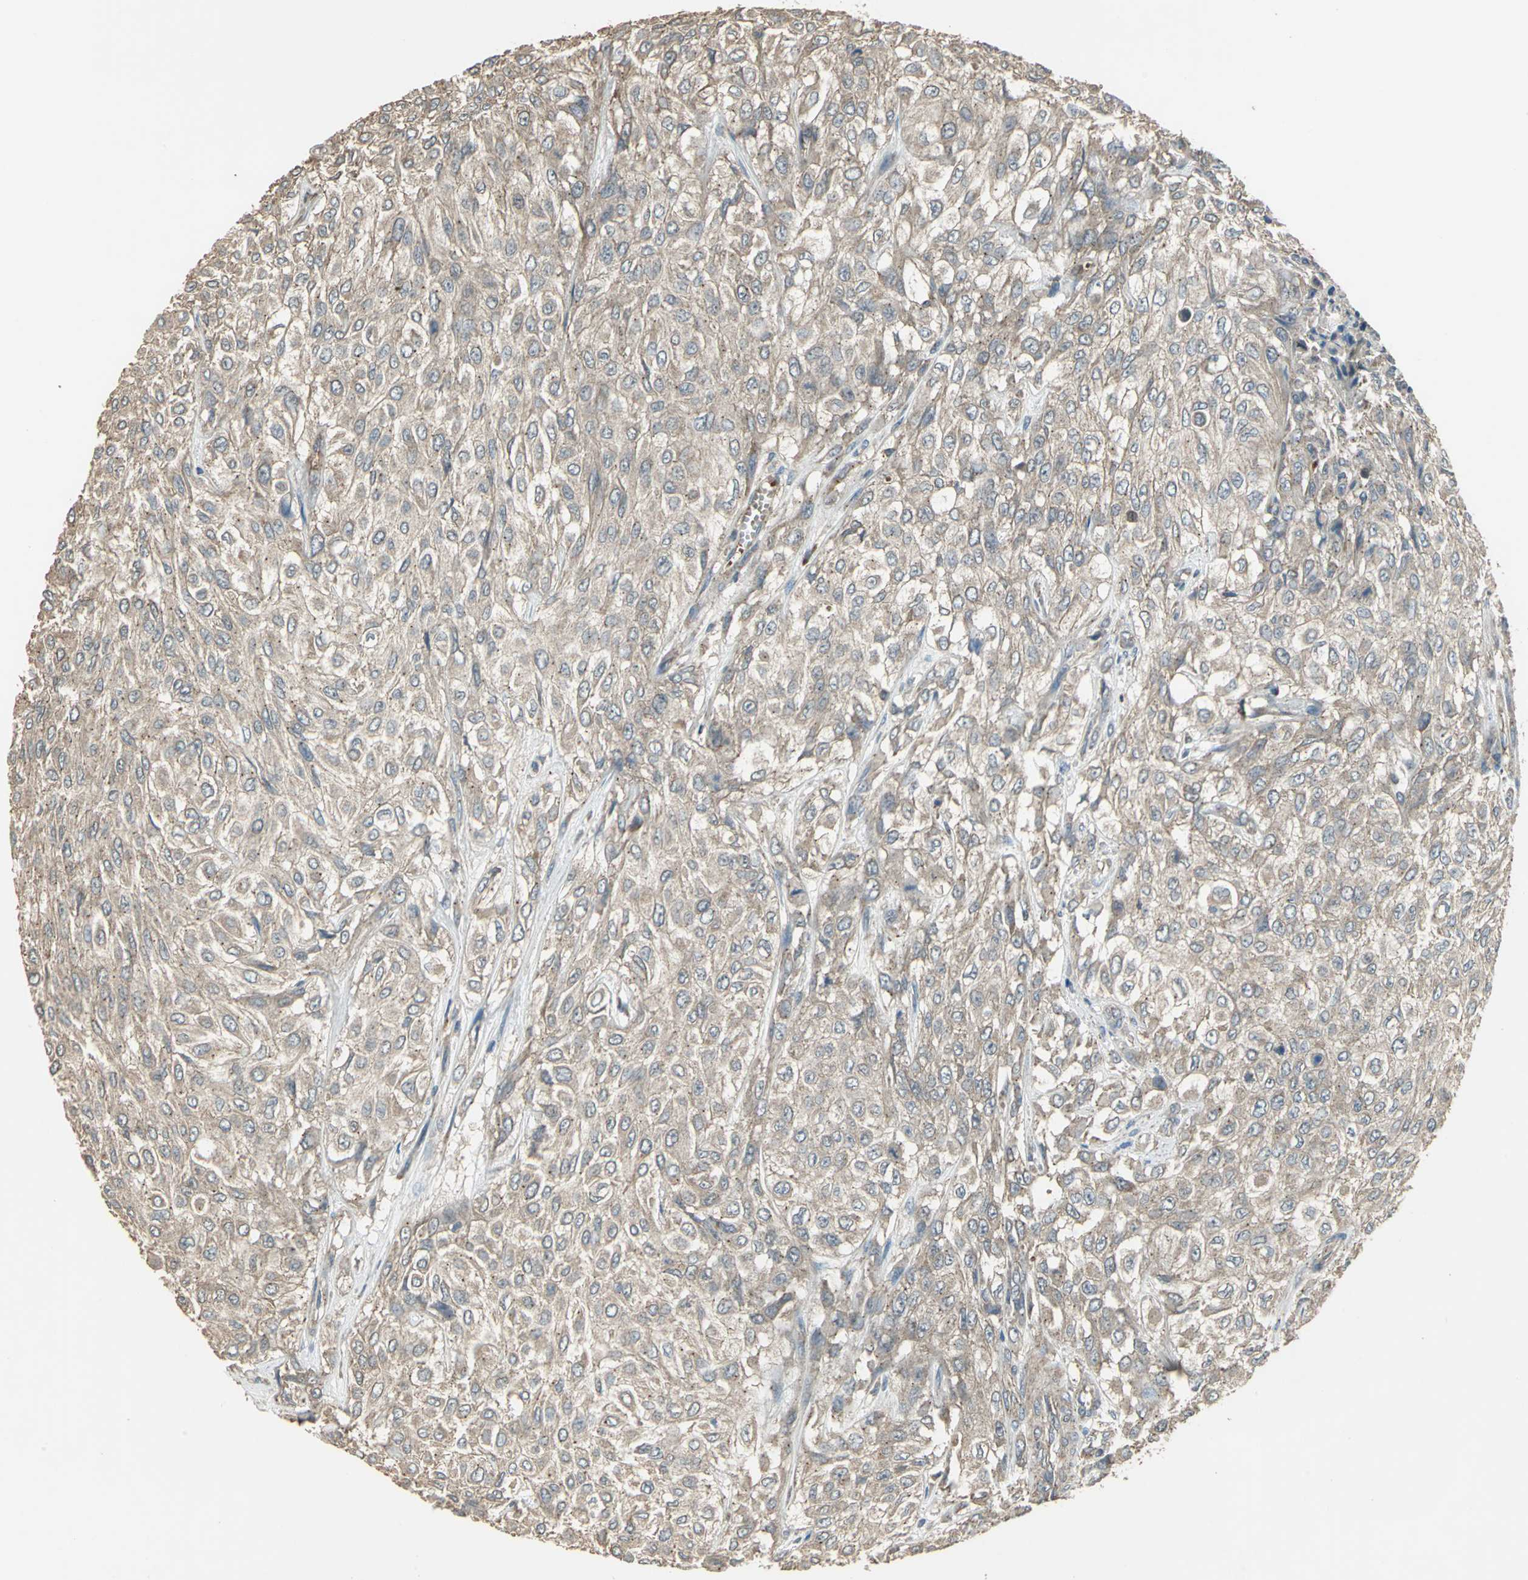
{"staining": {"intensity": "moderate", "quantity": ">75%", "location": "cytoplasmic/membranous"}, "tissue": "urothelial cancer", "cell_type": "Tumor cells", "image_type": "cancer", "snomed": [{"axis": "morphology", "description": "Urothelial carcinoma, High grade"}, {"axis": "topography", "description": "Urinary bladder"}], "caption": "Urothelial cancer tissue demonstrates moderate cytoplasmic/membranous staining in about >75% of tumor cells (brown staining indicates protein expression, while blue staining denotes nuclei).", "gene": "POLRMT", "patient": {"sex": "male", "age": 57}}